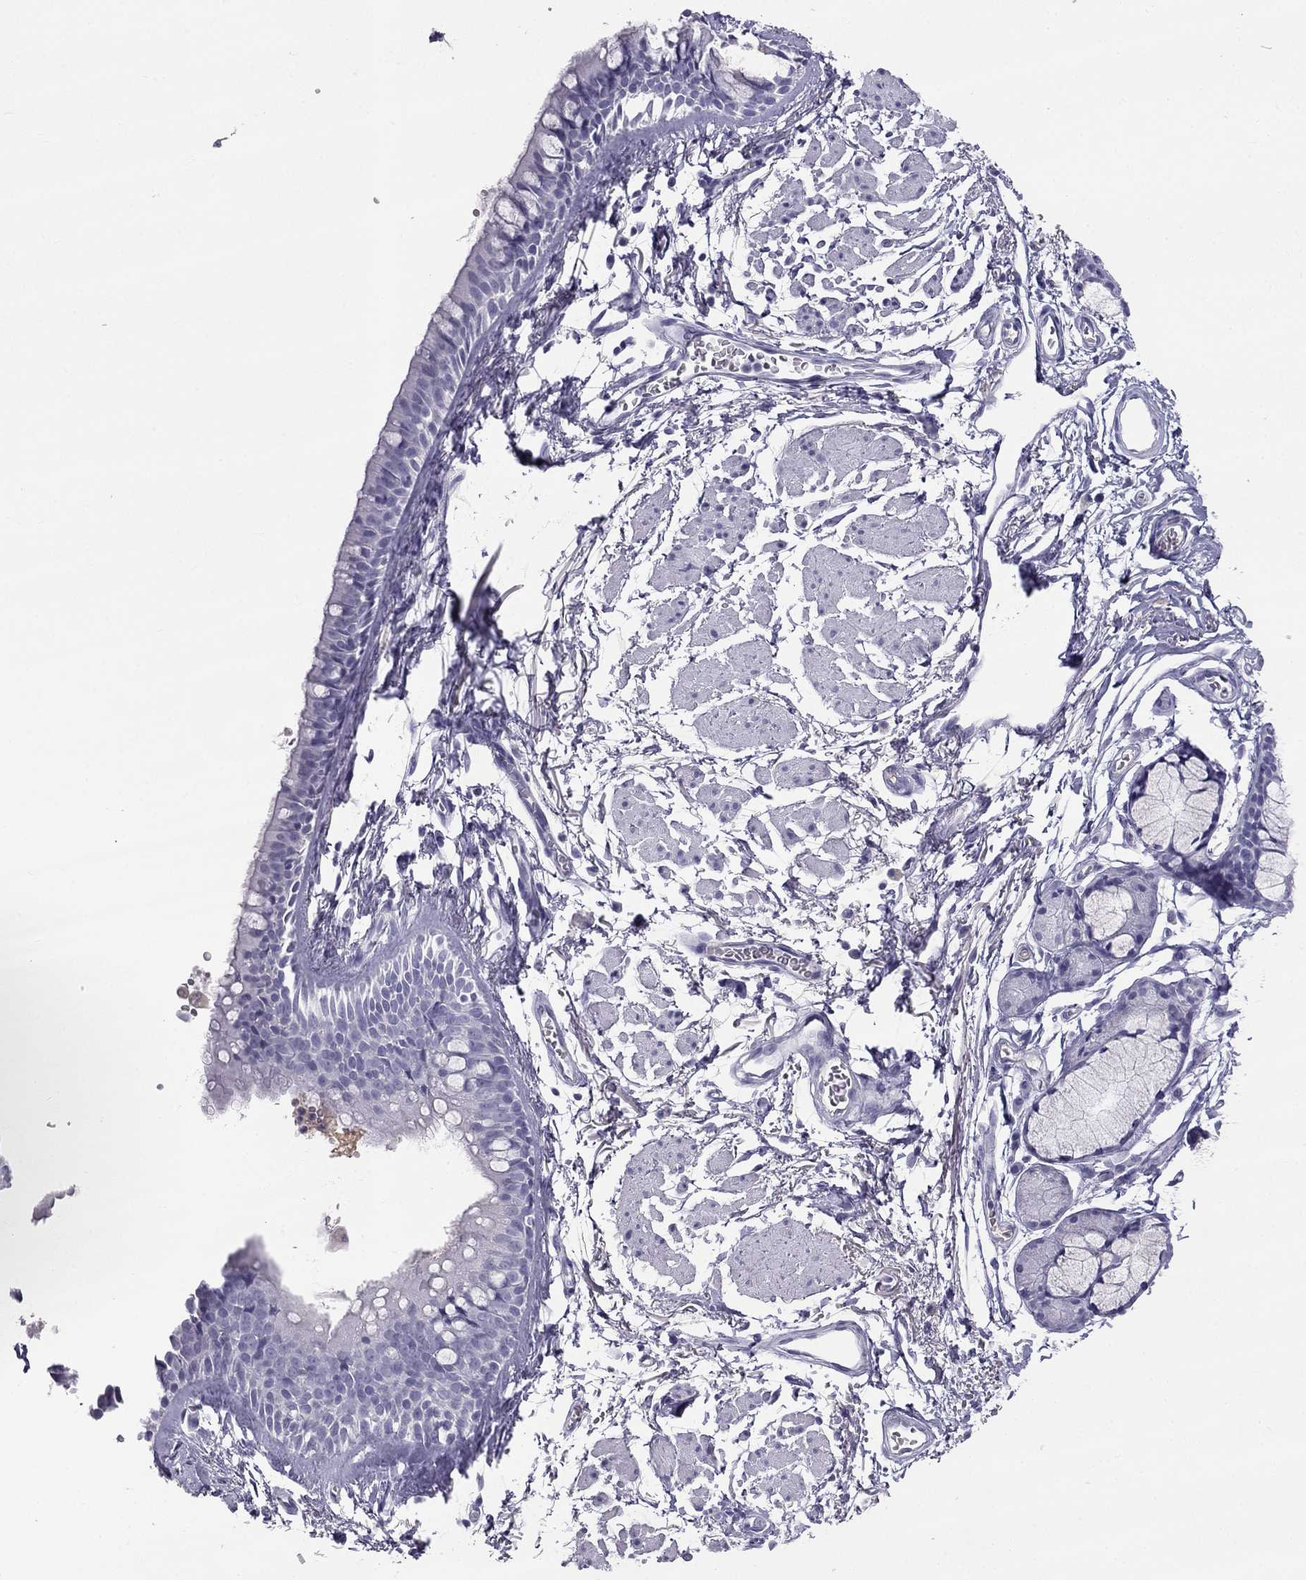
{"staining": {"intensity": "negative", "quantity": "none", "location": "none"}, "tissue": "soft tissue", "cell_type": "Fibroblasts", "image_type": "normal", "snomed": [{"axis": "morphology", "description": "Normal tissue, NOS"}, {"axis": "topography", "description": "Cartilage tissue"}, {"axis": "topography", "description": "Bronchus"}], "caption": "Fibroblasts show no significant protein positivity in normal soft tissue. (Brightfield microscopy of DAB (3,3'-diaminobenzidine) immunohistochemistry (IHC) at high magnification).", "gene": "KLRG1", "patient": {"sex": "female", "age": 79}}